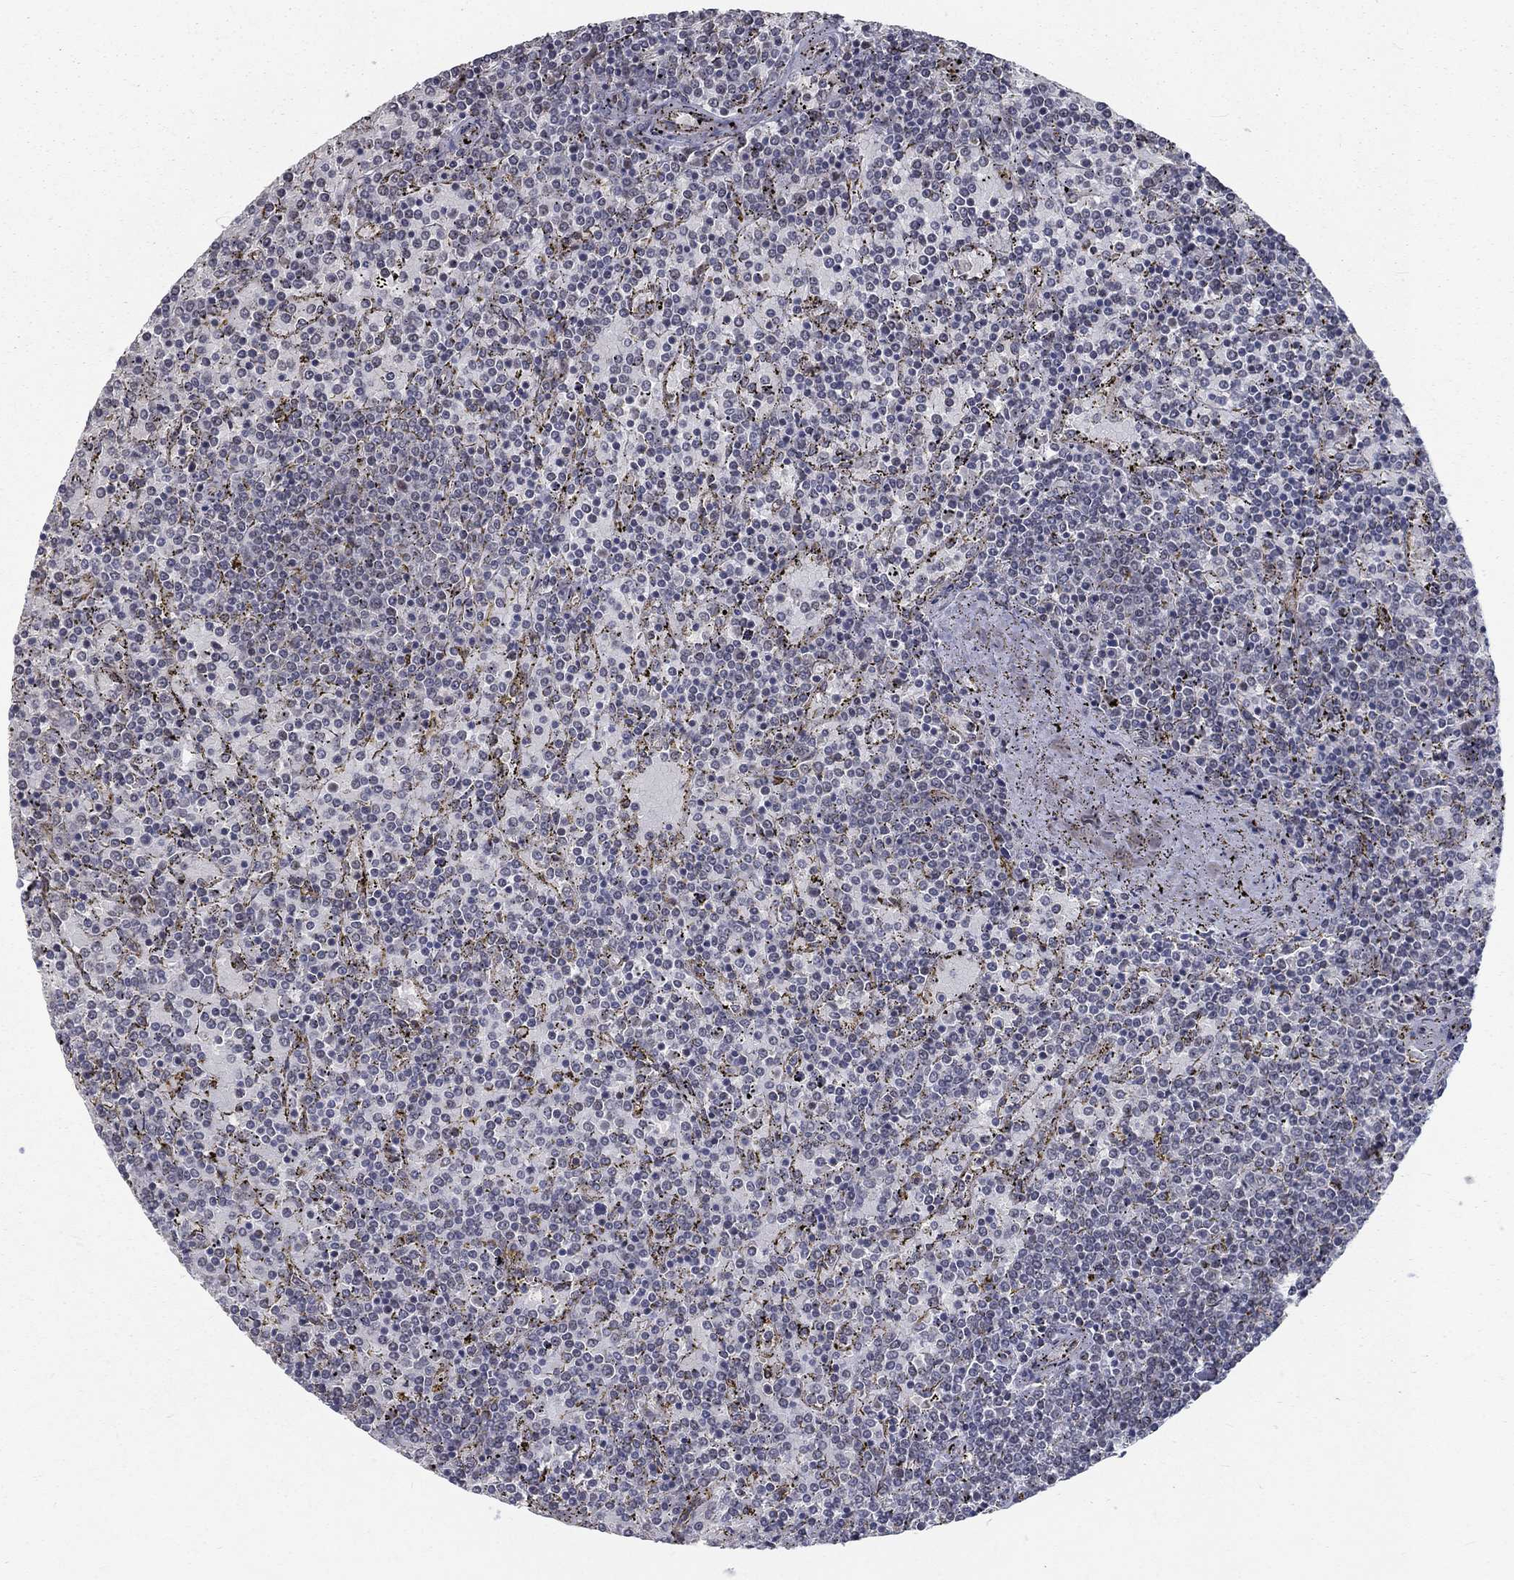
{"staining": {"intensity": "negative", "quantity": "none", "location": "none"}, "tissue": "lymphoma", "cell_type": "Tumor cells", "image_type": "cancer", "snomed": [{"axis": "morphology", "description": "Malignant lymphoma, non-Hodgkin's type, Low grade"}, {"axis": "topography", "description": "Spleen"}], "caption": "Lymphoma stained for a protein using immunohistochemistry exhibits no staining tumor cells.", "gene": "ZBED1", "patient": {"sex": "female", "age": 77}}